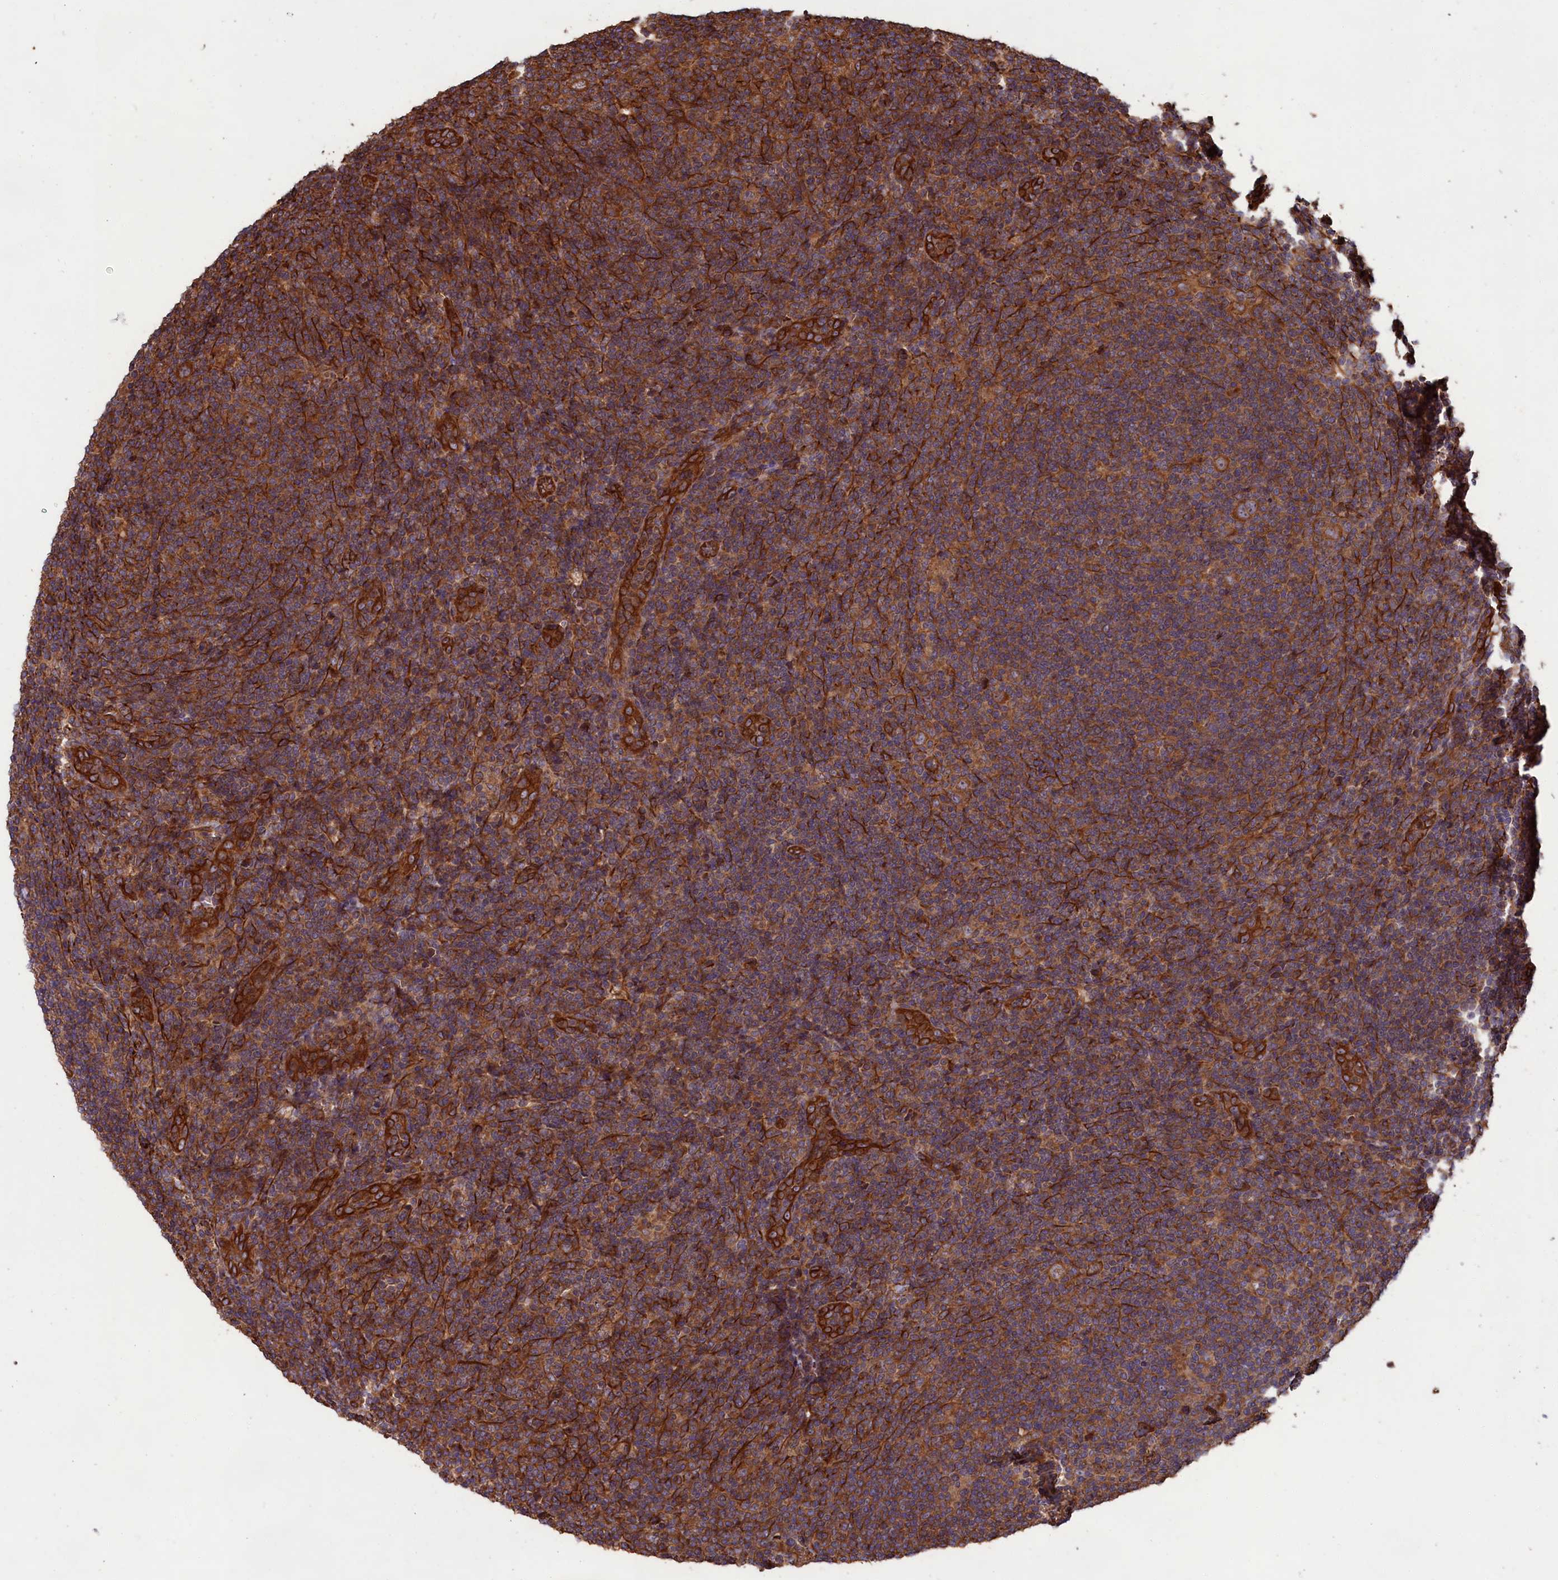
{"staining": {"intensity": "strong", "quantity": ">75%", "location": "cytoplasmic/membranous"}, "tissue": "lymphoma", "cell_type": "Tumor cells", "image_type": "cancer", "snomed": [{"axis": "morphology", "description": "Hodgkin's disease, NOS"}, {"axis": "topography", "description": "Lymph node"}], "caption": "The image reveals staining of Hodgkin's disease, revealing strong cytoplasmic/membranous protein expression (brown color) within tumor cells.", "gene": "CCDC124", "patient": {"sex": "female", "age": 57}}